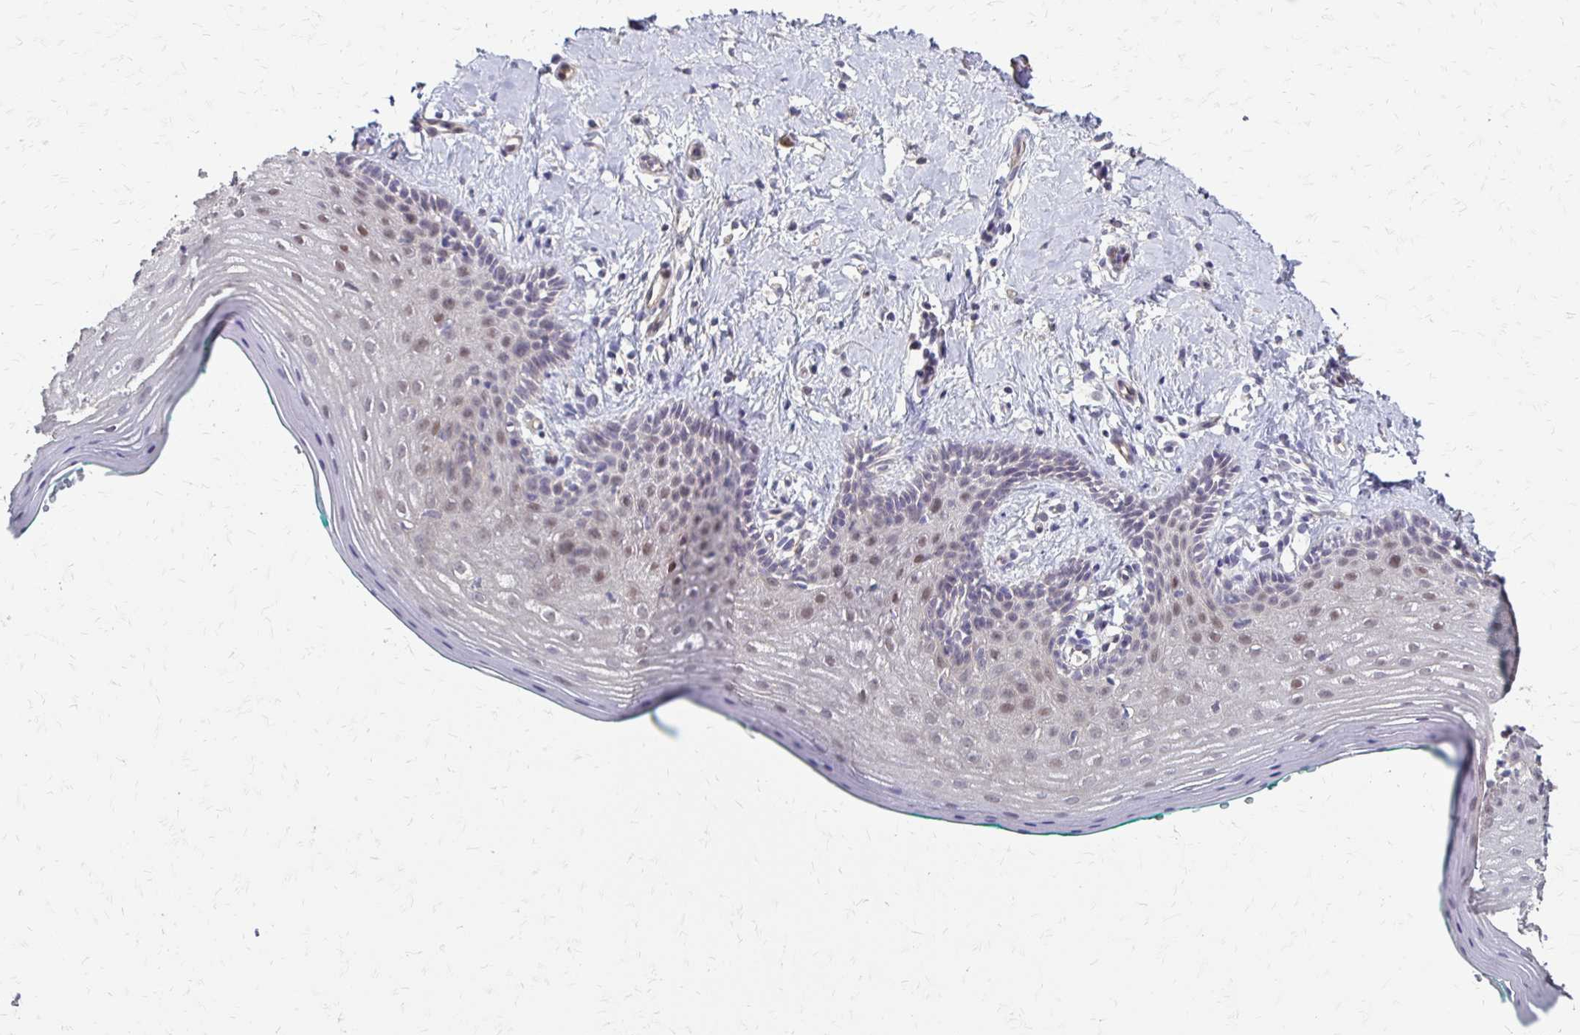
{"staining": {"intensity": "weak", "quantity": "<25%", "location": "cytoplasmic/membranous"}, "tissue": "vagina", "cell_type": "Squamous epithelial cells", "image_type": "normal", "snomed": [{"axis": "morphology", "description": "Normal tissue, NOS"}, {"axis": "topography", "description": "Vagina"}], "caption": "Squamous epithelial cells are negative for protein expression in benign human vagina.", "gene": "CFL2", "patient": {"sex": "female", "age": 42}}